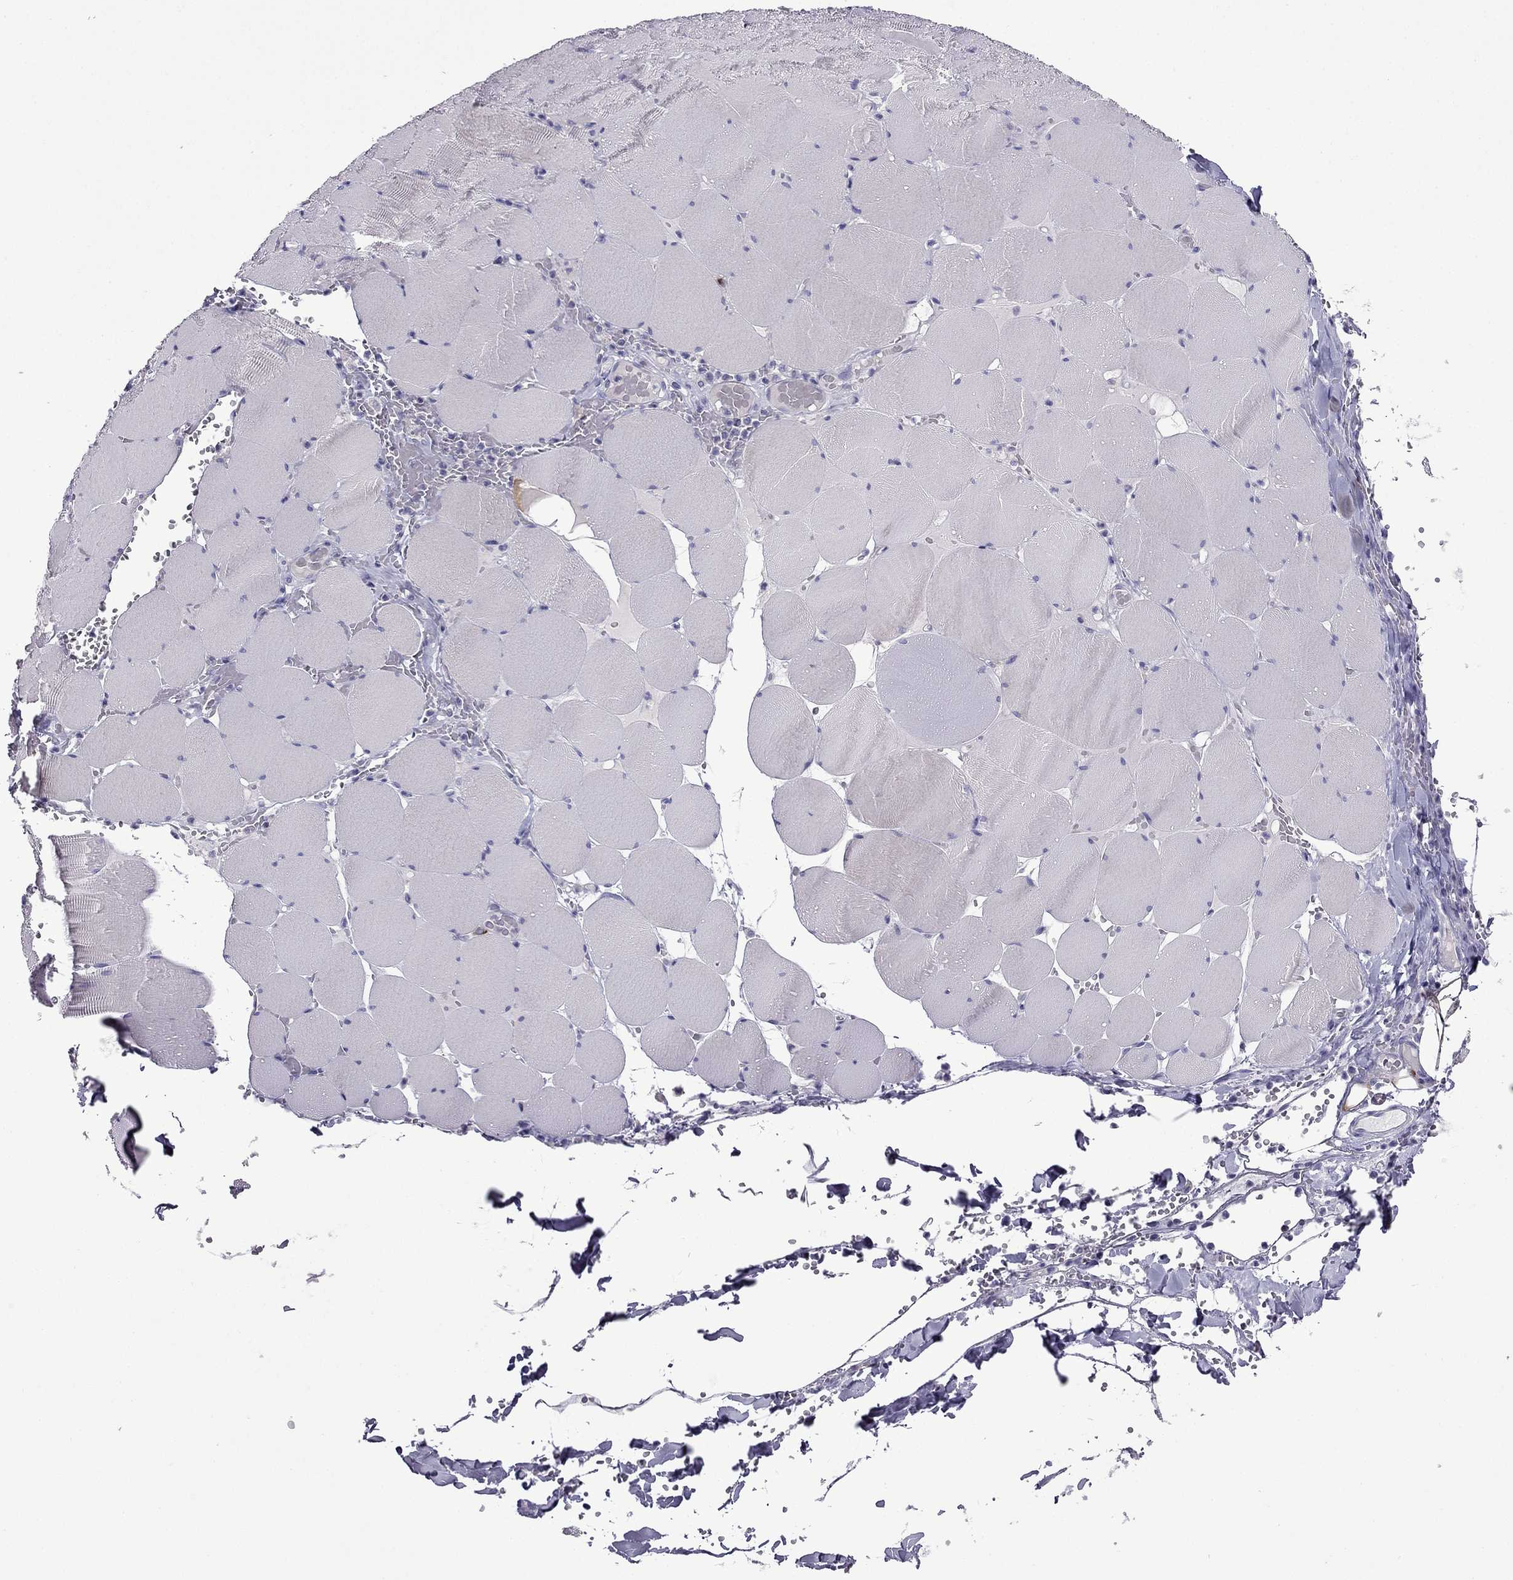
{"staining": {"intensity": "negative", "quantity": "none", "location": "none"}, "tissue": "skeletal muscle", "cell_type": "Myocytes", "image_type": "normal", "snomed": [{"axis": "morphology", "description": "Normal tissue, NOS"}, {"axis": "morphology", "description": "Malignant melanoma, Metastatic site"}, {"axis": "topography", "description": "Skeletal muscle"}], "caption": "IHC image of unremarkable skeletal muscle stained for a protein (brown), which reveals no expression in myocytes.", "gene": "TSSK4", "patient": {"sex": "male", "age": 50}}